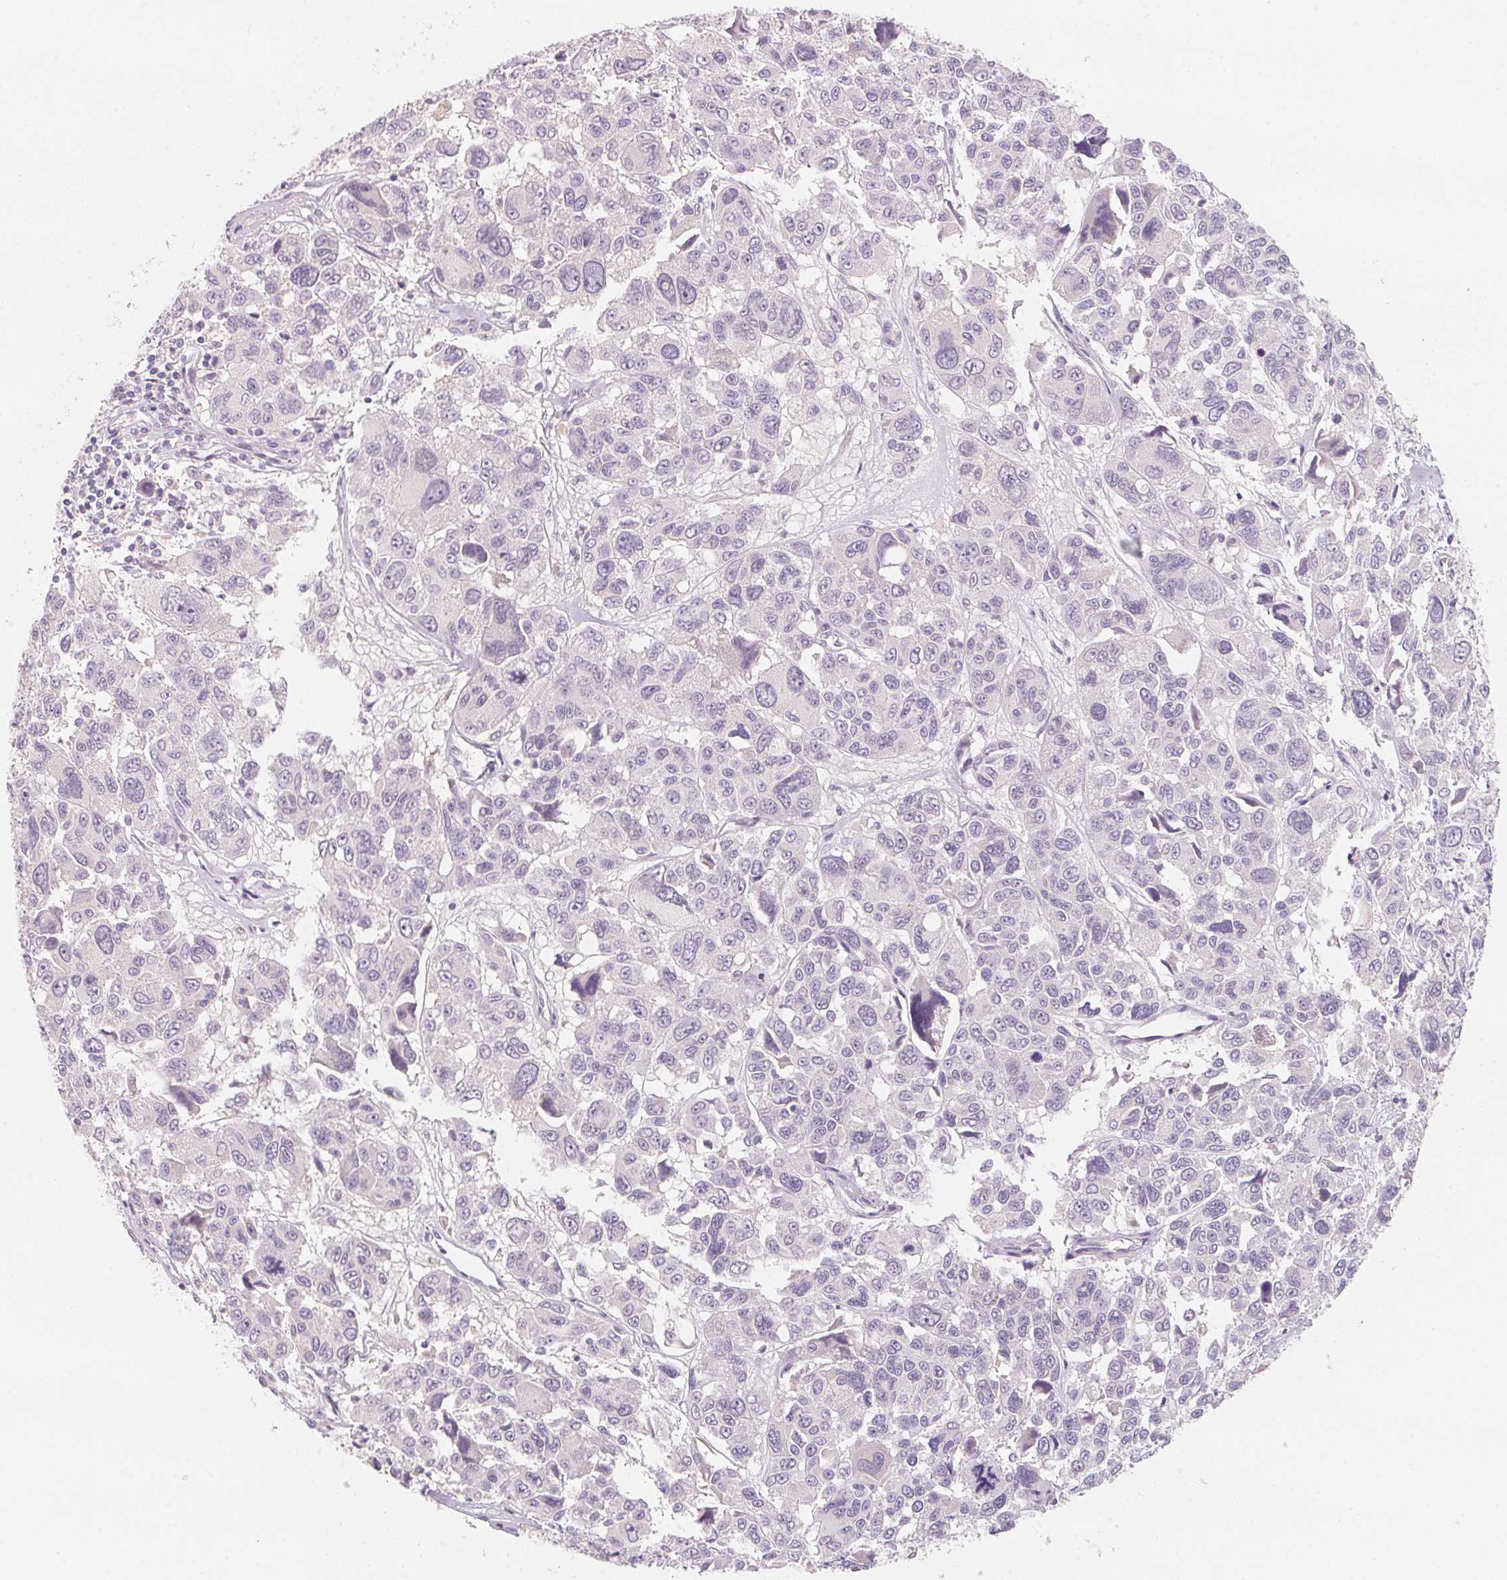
{"staining": {"intensity": "negative", "quantity": "none", "location": "none"}, "tissue": "melanoma", "cell_type": "Tumor cells", "image_type": "cancer", "snomed": [{"axis": "morphology", "description": "Malignant melanoma, NOS"}, {"axis": "topography", "description": "Skin"}], "caption": "IHC image of neoplastic tissue: malignant melanoma stained with DAB displays no significant protein positivity in tumor cells.", "gene": "TREH", "patient": {"sex": "female", "age": 66}}